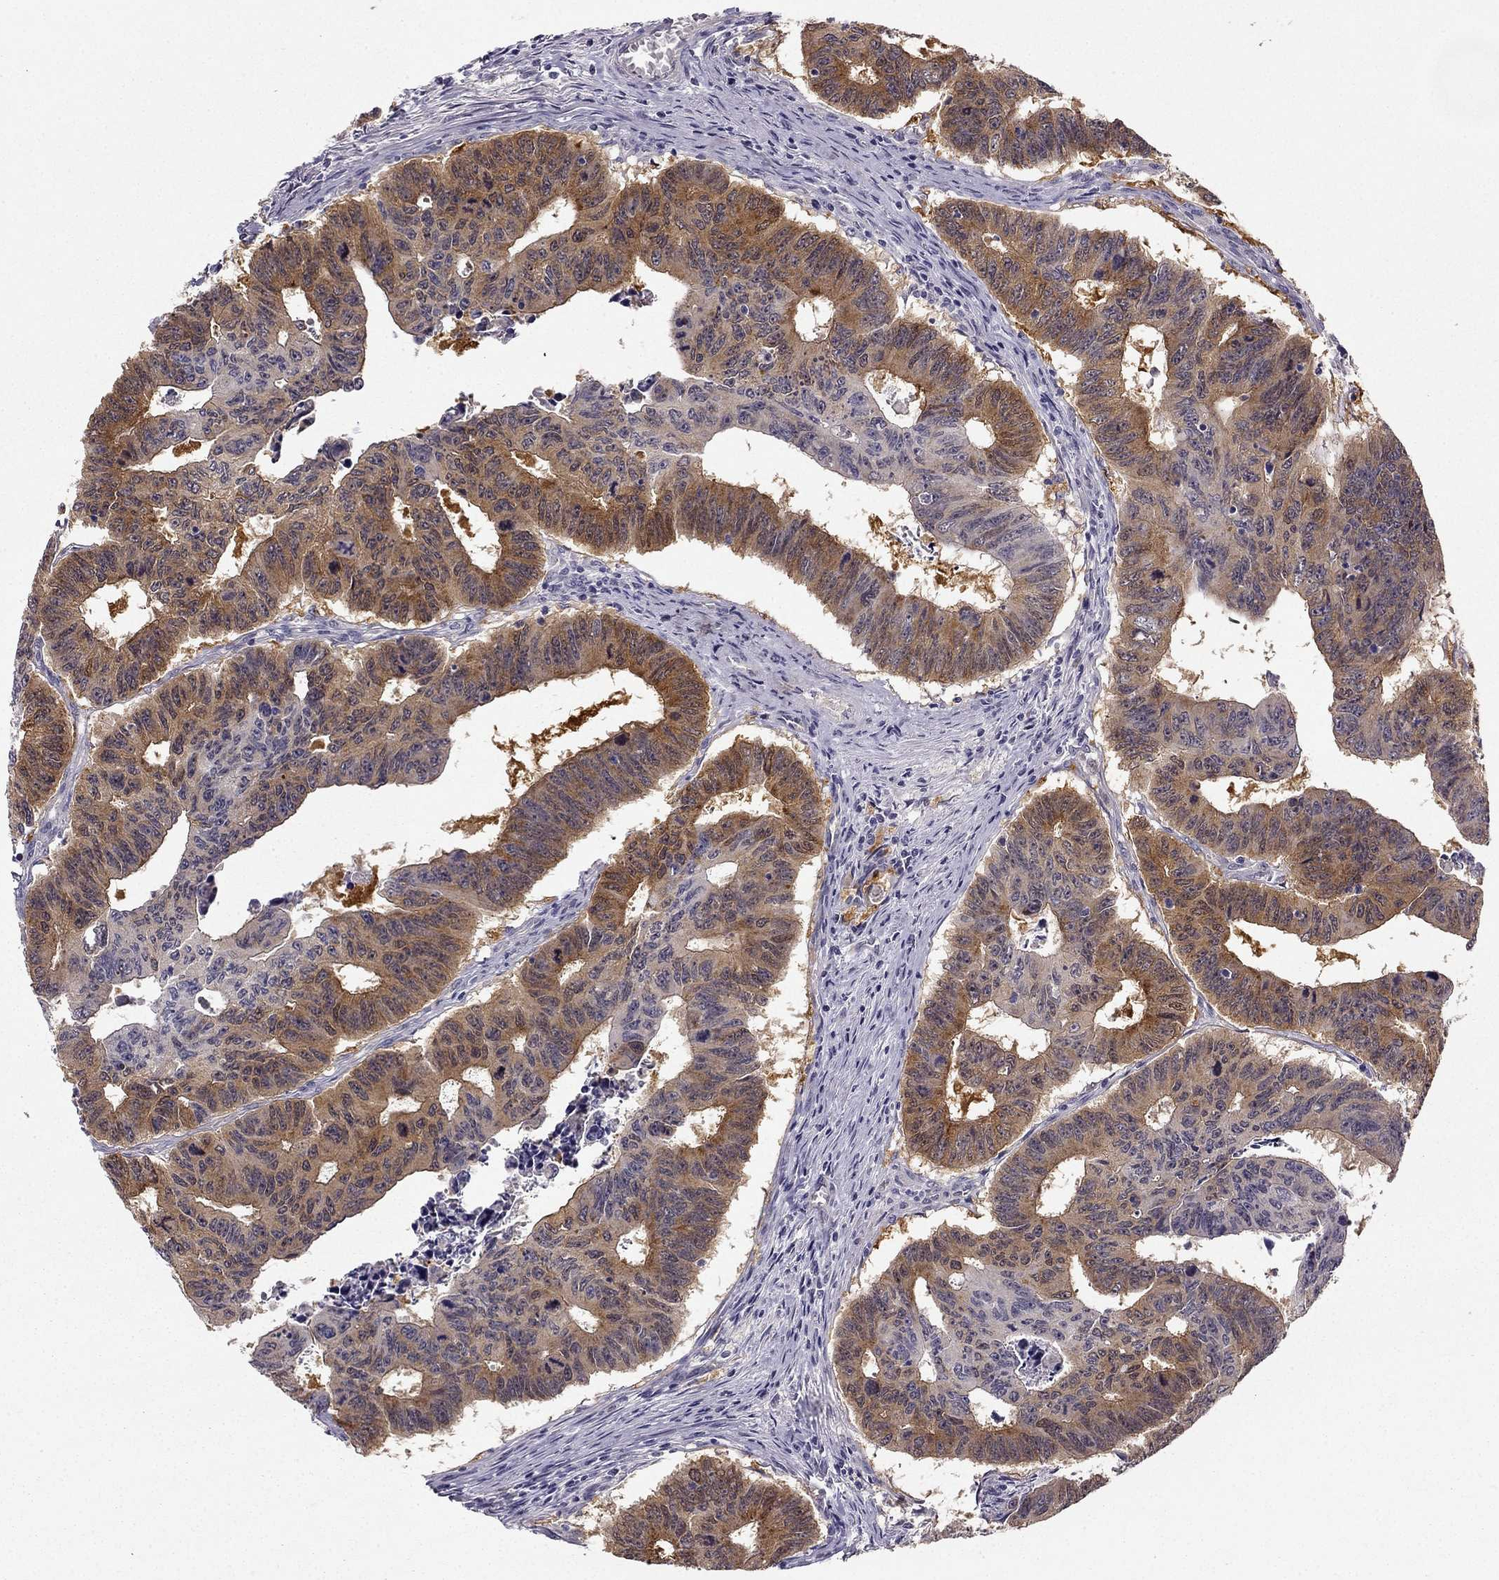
{"staining": {"intensity": "moderate", "quantity": "25%-75%", "location": "cytoplasmic/membranous"}, "tissue": "colorectal cancer", "cell_type": "Tumor cells", "image_type": "cancer", "snomed": [{"axis": "morphology", "description": "Adenocarcinoma, NOS"}, {"axis": "topography", "description": "Appendix"}, {"axis": "topography", "description": "Colon"}, {"axis": "topography", "description": "Cecum"}, {"axis": "topography", "description": "Colon asc"}], "caption": "Protein staining shows moderate cytoplasmic/membranous staining in approximately 25%-75% of tumor cells in colorectal adenocarcinoma.", "gene": "NQO1", "patient": {"sex": "female", "age": 85}}